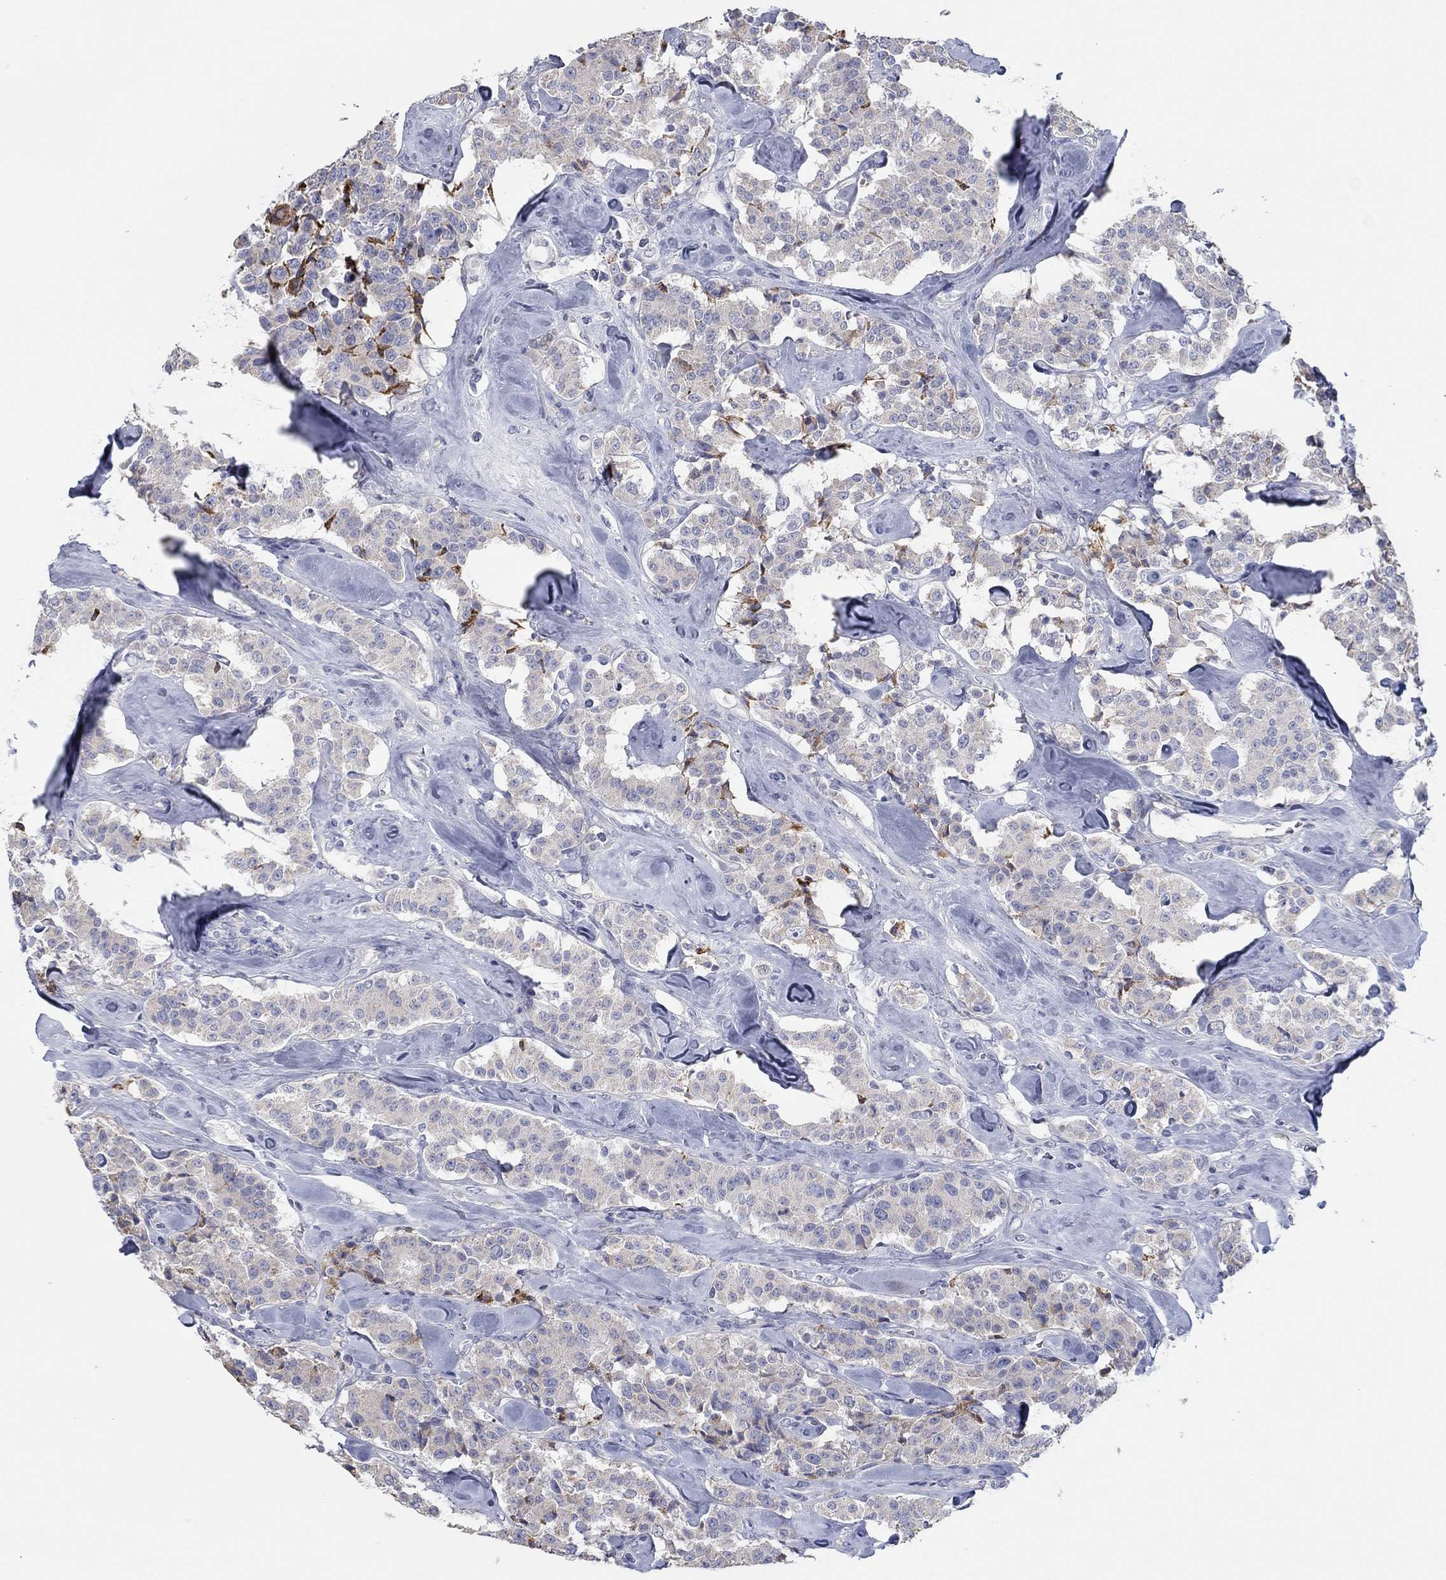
{"staining": {"intensity": "negative", "quantity": "none", "location": "none"}, "tissue": "carcinoid", "cell_type": "Tumor cells", "image_type": "cancer", "snomed": [{"axis": "morphology", "description": "Carcinoid, malignant, NOS"}, {"axis": "topography", "description": "Pancreas"}], "caption": "This photomicrograph is of carcinoid stained with IHC to label a protein in brown with the nuclei are counter-stained blue. There is no staining in tumor cells.", "gene": "APOC3", "patient": {"sex": "male", "age": 41}}